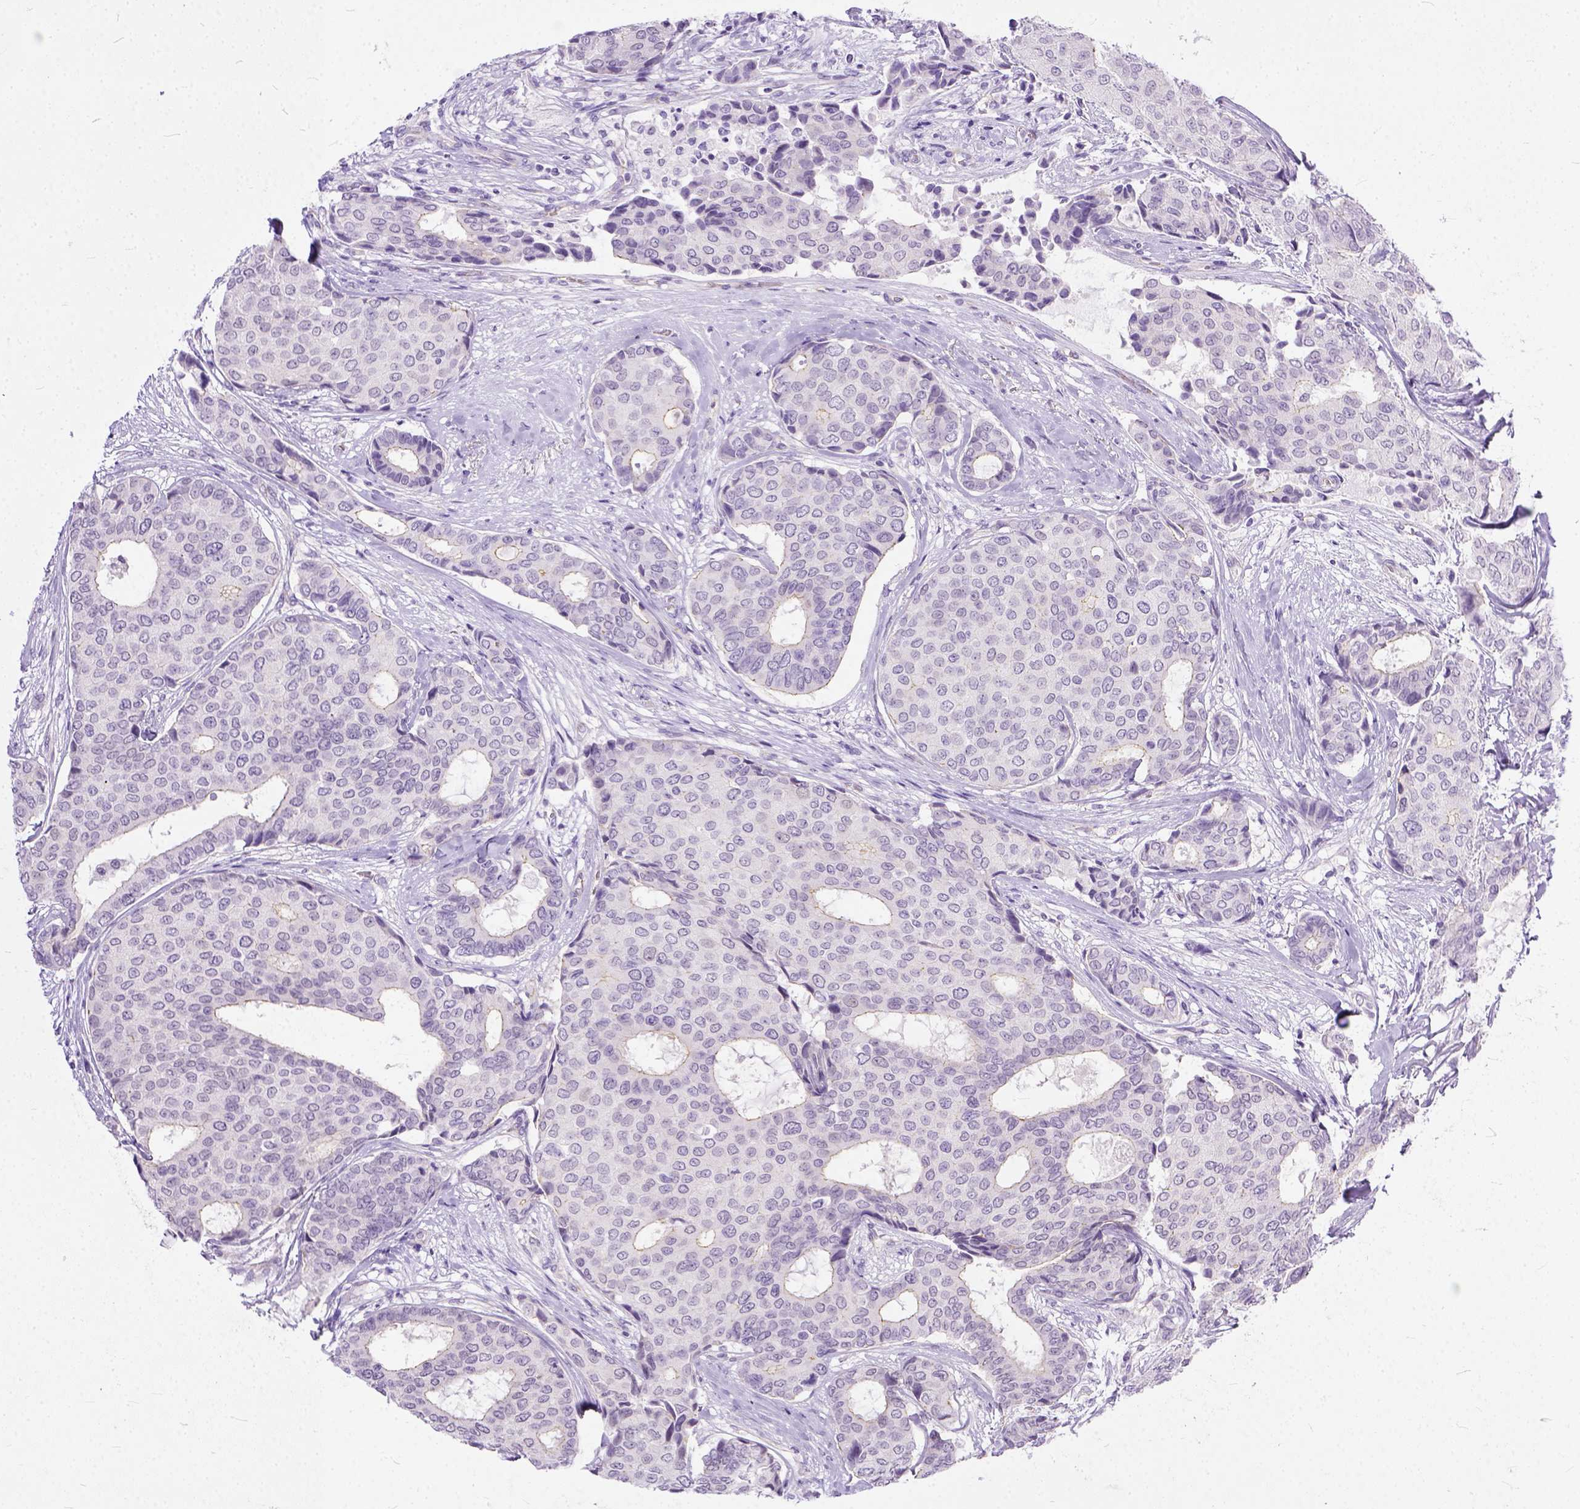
{"staining": {"intensity": "negative", "quantity": "none", "location": "none"}, "tissue": "breast cancer", "cell_type": "Tumor cells", "image_type": "cancer", "snomed": [{"axis": "morphology", "description": "Duct carcinoma"}, {"axis": "topography", "description": "Breast"}], "caption": "Immunohistochemistry of human breast intraductal carcinoma demonstrates no expression in tumor cells.", "gene": "ADGRF1", "patient": {"sex": "female", "age": 75}}